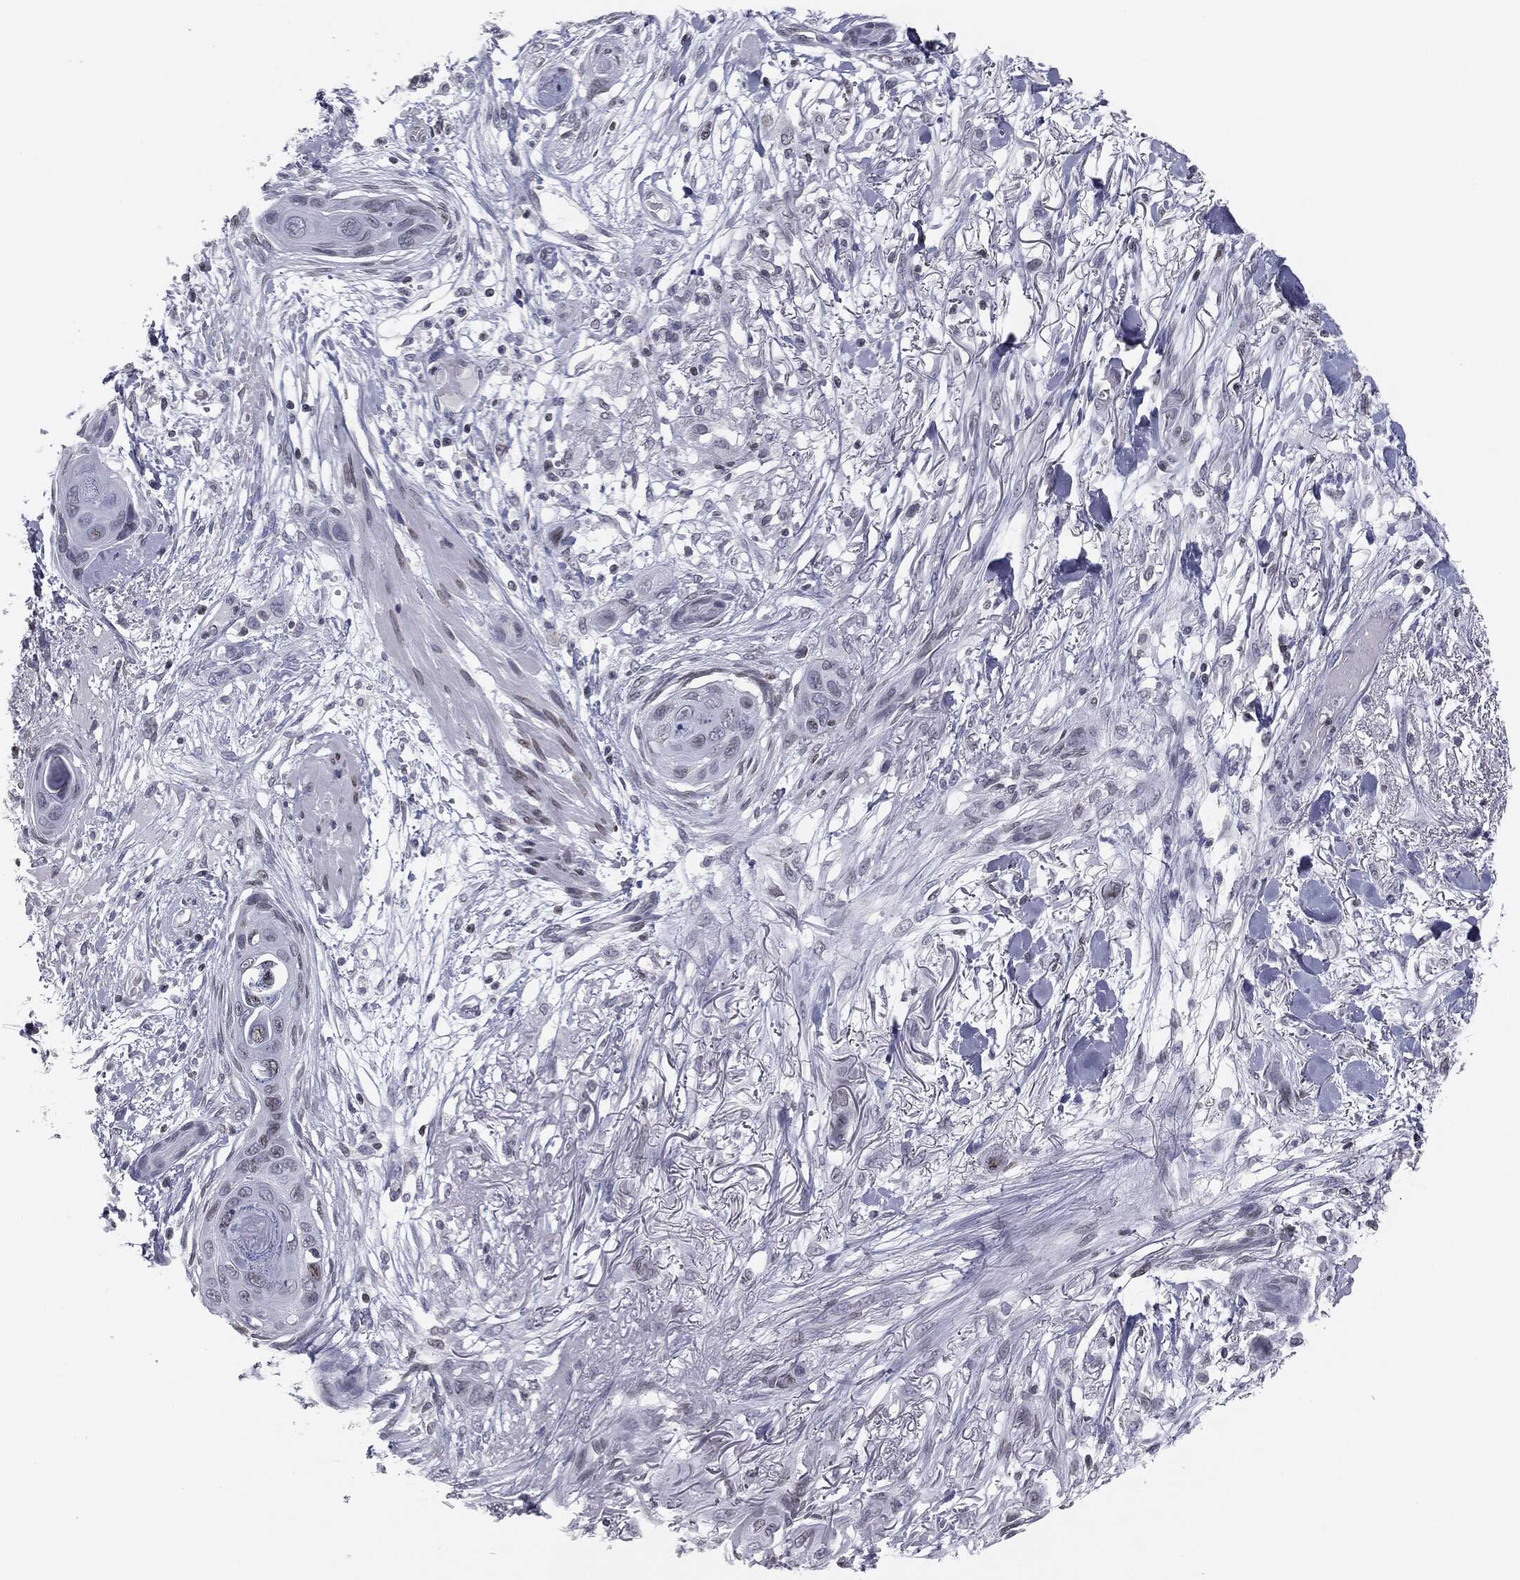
{"staining": {"intensity": "weak", "quantity": "<25%", "location": "nuclear"}, "tissue": "skin cancer", "cell_type": "Tumor cells", "image_type": "cancer", "snomed": [{"axis": "morphology", "description": "Squamous cell carcinoma, NOS"}, {"axis": "topography", "description": "Skin"}], "caption": "There is no significant staining in tumor cells of skin squamous cell carcinoma. The staining is performed using DAB (3,3'-diaminobenzidine) brown chromogen with nuclei counter-stained in using hematoxylin.", "gene": "ALDOB", "patient": {"sex": "male", "age": 79}}